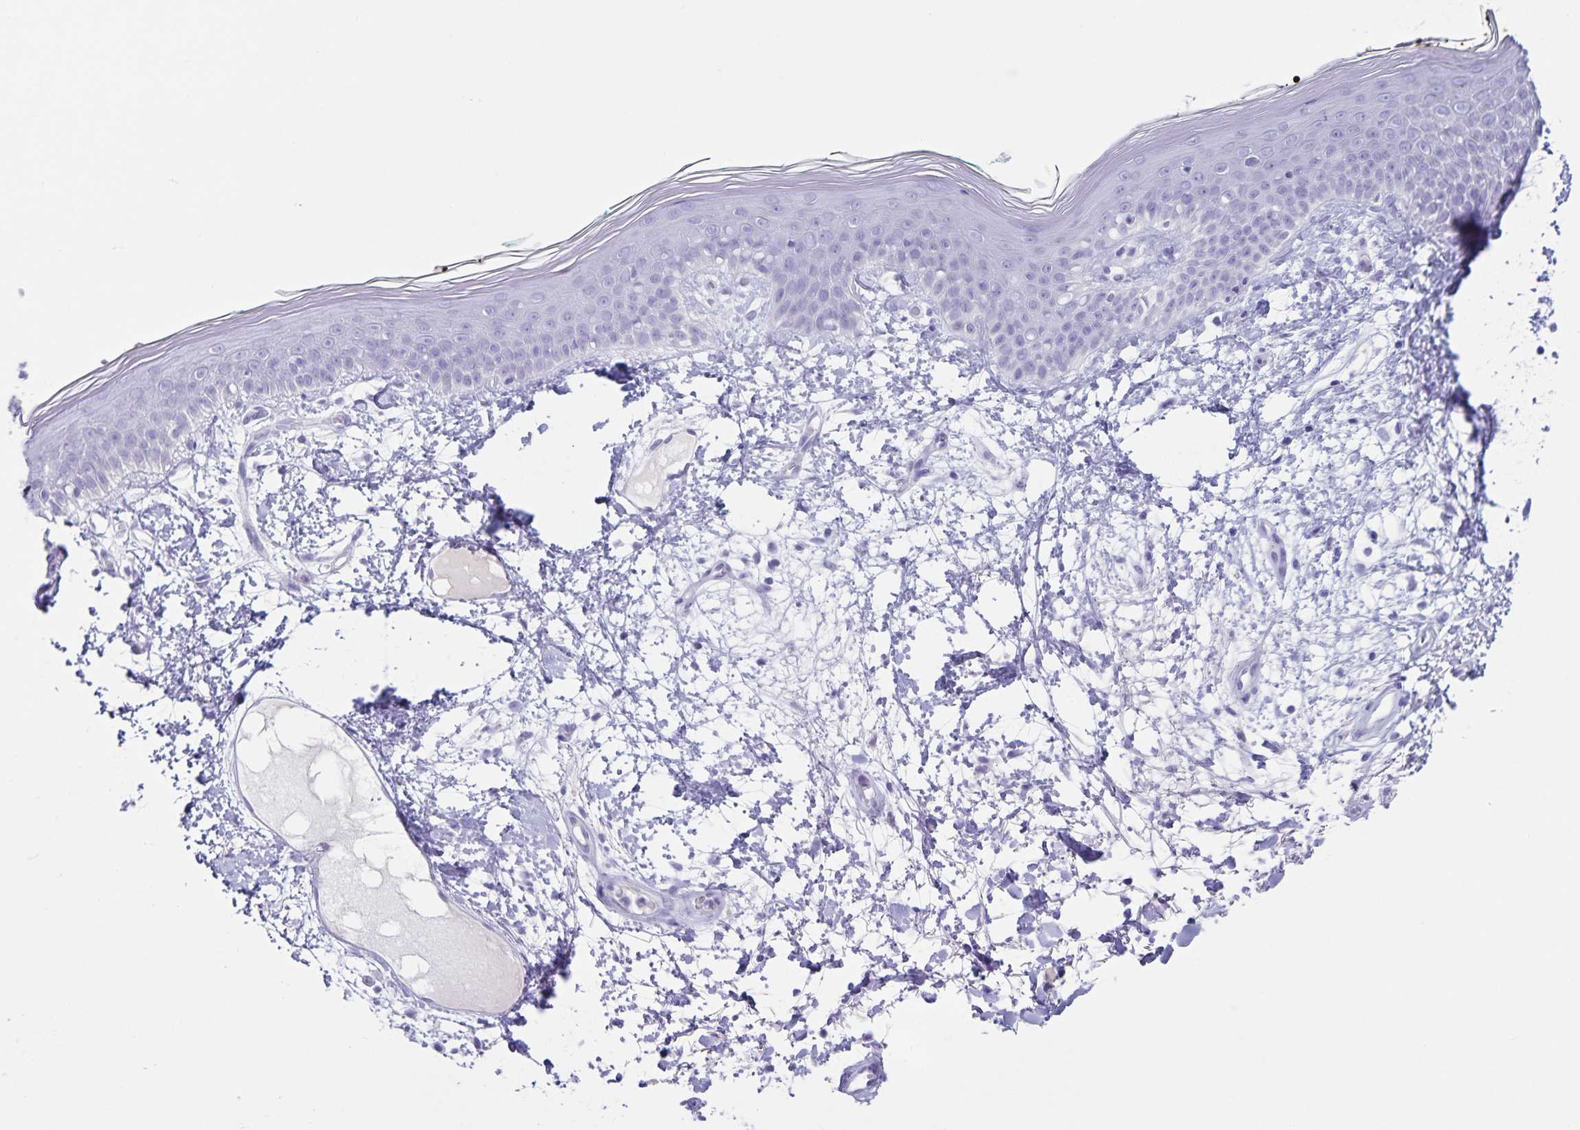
{"staining": {"intensity": "negative", "quantity": "none", "location": "none"}, "tissue": "skin", "cell_type": "Fibroblasts", "image_type": "normal", "snomed": [{"axis": "morphology", "description": "Normal tissue, NOS"}, {"axis": "topography", "description": "Skin"}], "caption": "This is an IHC micrograph of unremarkable skin. There is no expression in fibroblasts.", "gene": "C11orf42", "patient": {"sex": "female", "age": 34}}